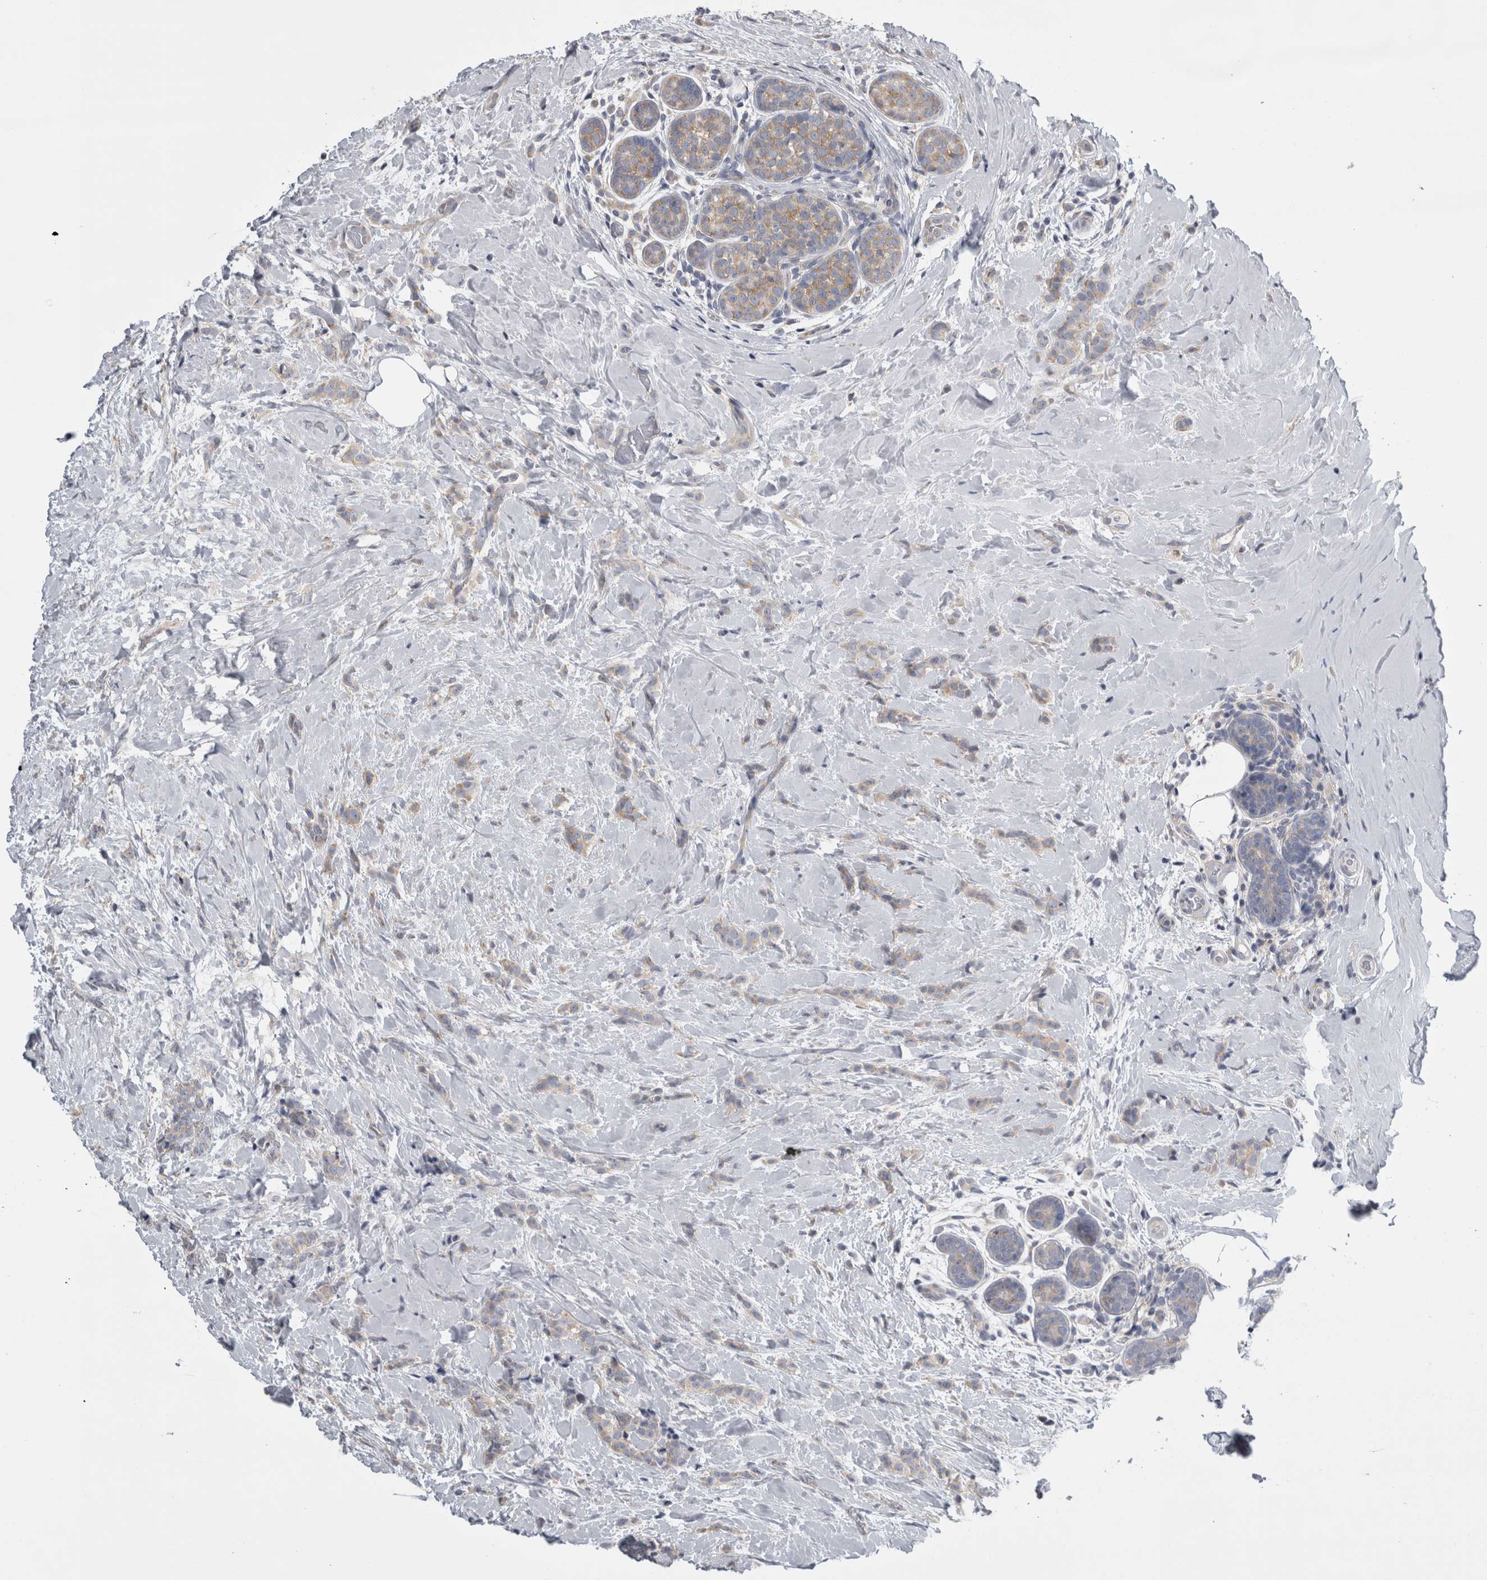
{"staining": {"intensity": "weak", "quantity": "<25%", "location": "cytoplasmic/membranous"}, "tissue": "breast cancer", "cell_type": "Tumor cells", "image_type": "cancer", "snomed": [{"axis": "morphology", "description": "Lobular carcinoma, in situ"}, {"axis": "morphology", "description": "Lobular carcinoma"}, {"axis": "topography", "description": "Breast"}], "caption": "Protein analysis of breast lobular carcinoma in situ reveals no significant expression in tumor cells.", "gene": "PRRC2C", "patient": {"sex": "female", "age": 41}}